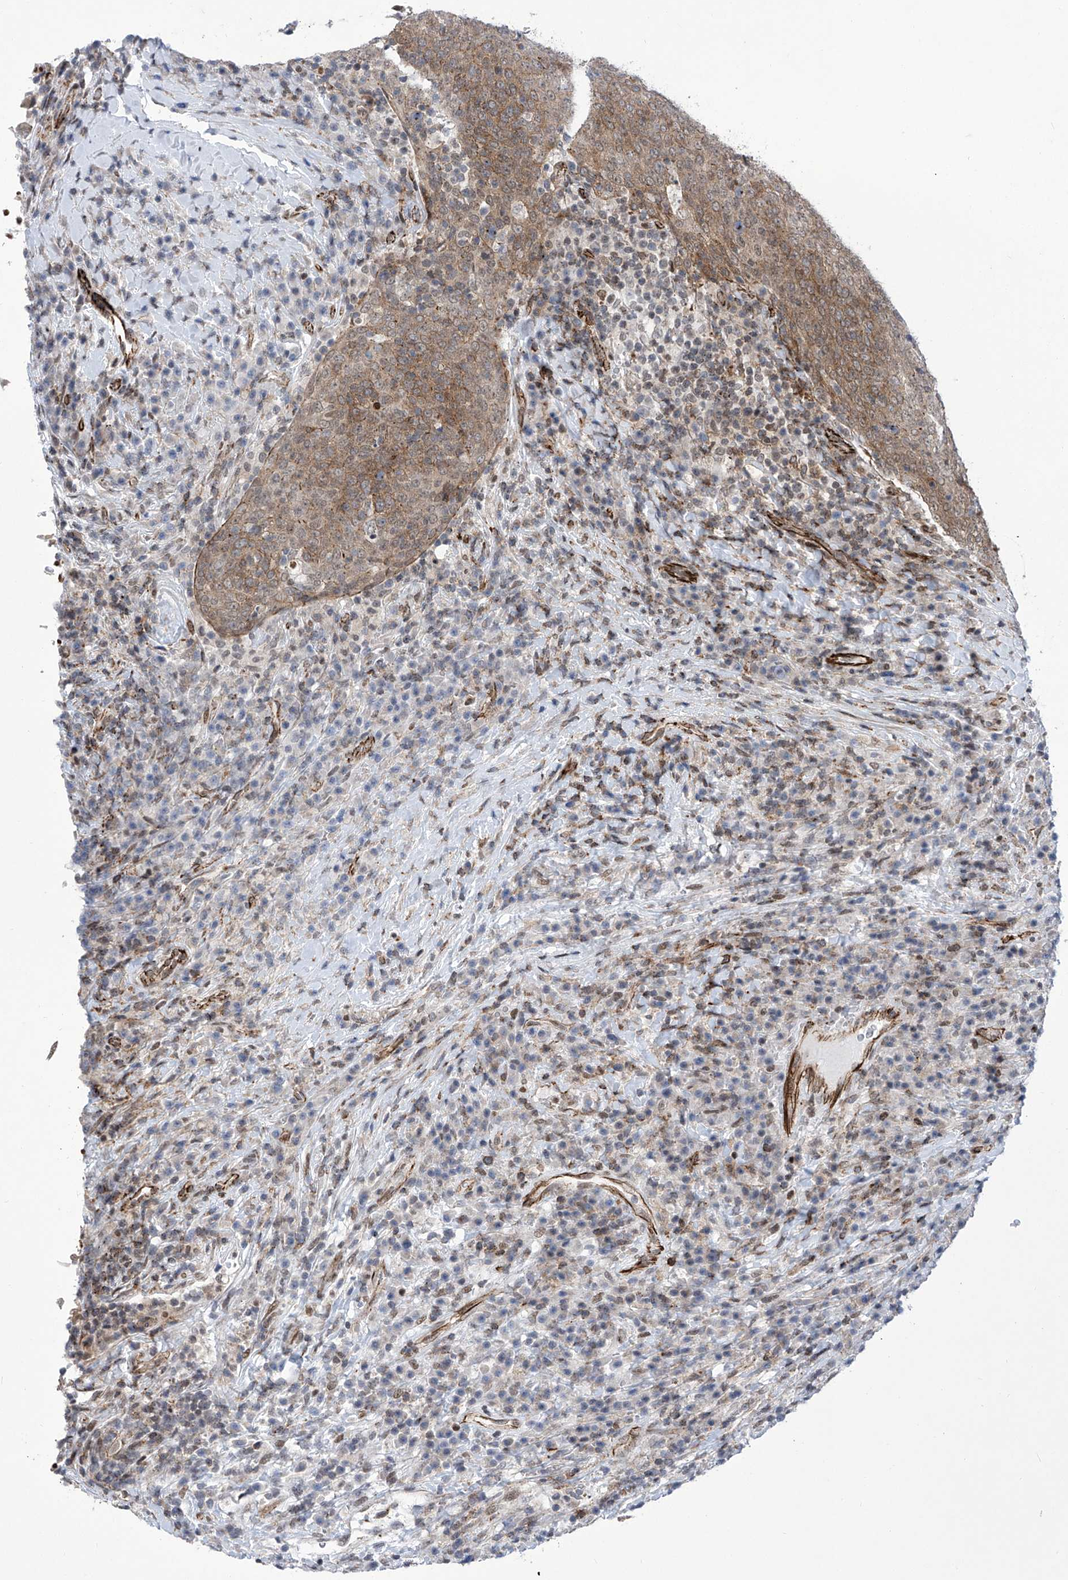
{"staining": {"intensity": "moderate", "quantity": ">75%", "location": "cytoplasmic/membranous,nuclear"}, "tissue": "head and neck cancer", "cell_type": "Tumor cells", "image_type": "cancer", "snomed": [{"axis": "morphology", "description": "Squamous cell carcinoma, NOS"}, {"axis": "morphology", "description": "Squamous cell carcinoma, metastatic, NOS"}, {"axis": "topography", "description": "Lymph node"}, {"axis": "topography", "description": "Head-Neck"}], "caption": "High-power microscopy captured an IHC micrograph of head and neck cancer, revealing moderate cytoplasmic/membranous and nuclear positivity in about >75% of tumor cells.", "gene": "CEP290", "patient": {"sex": "male", "age": 62}}